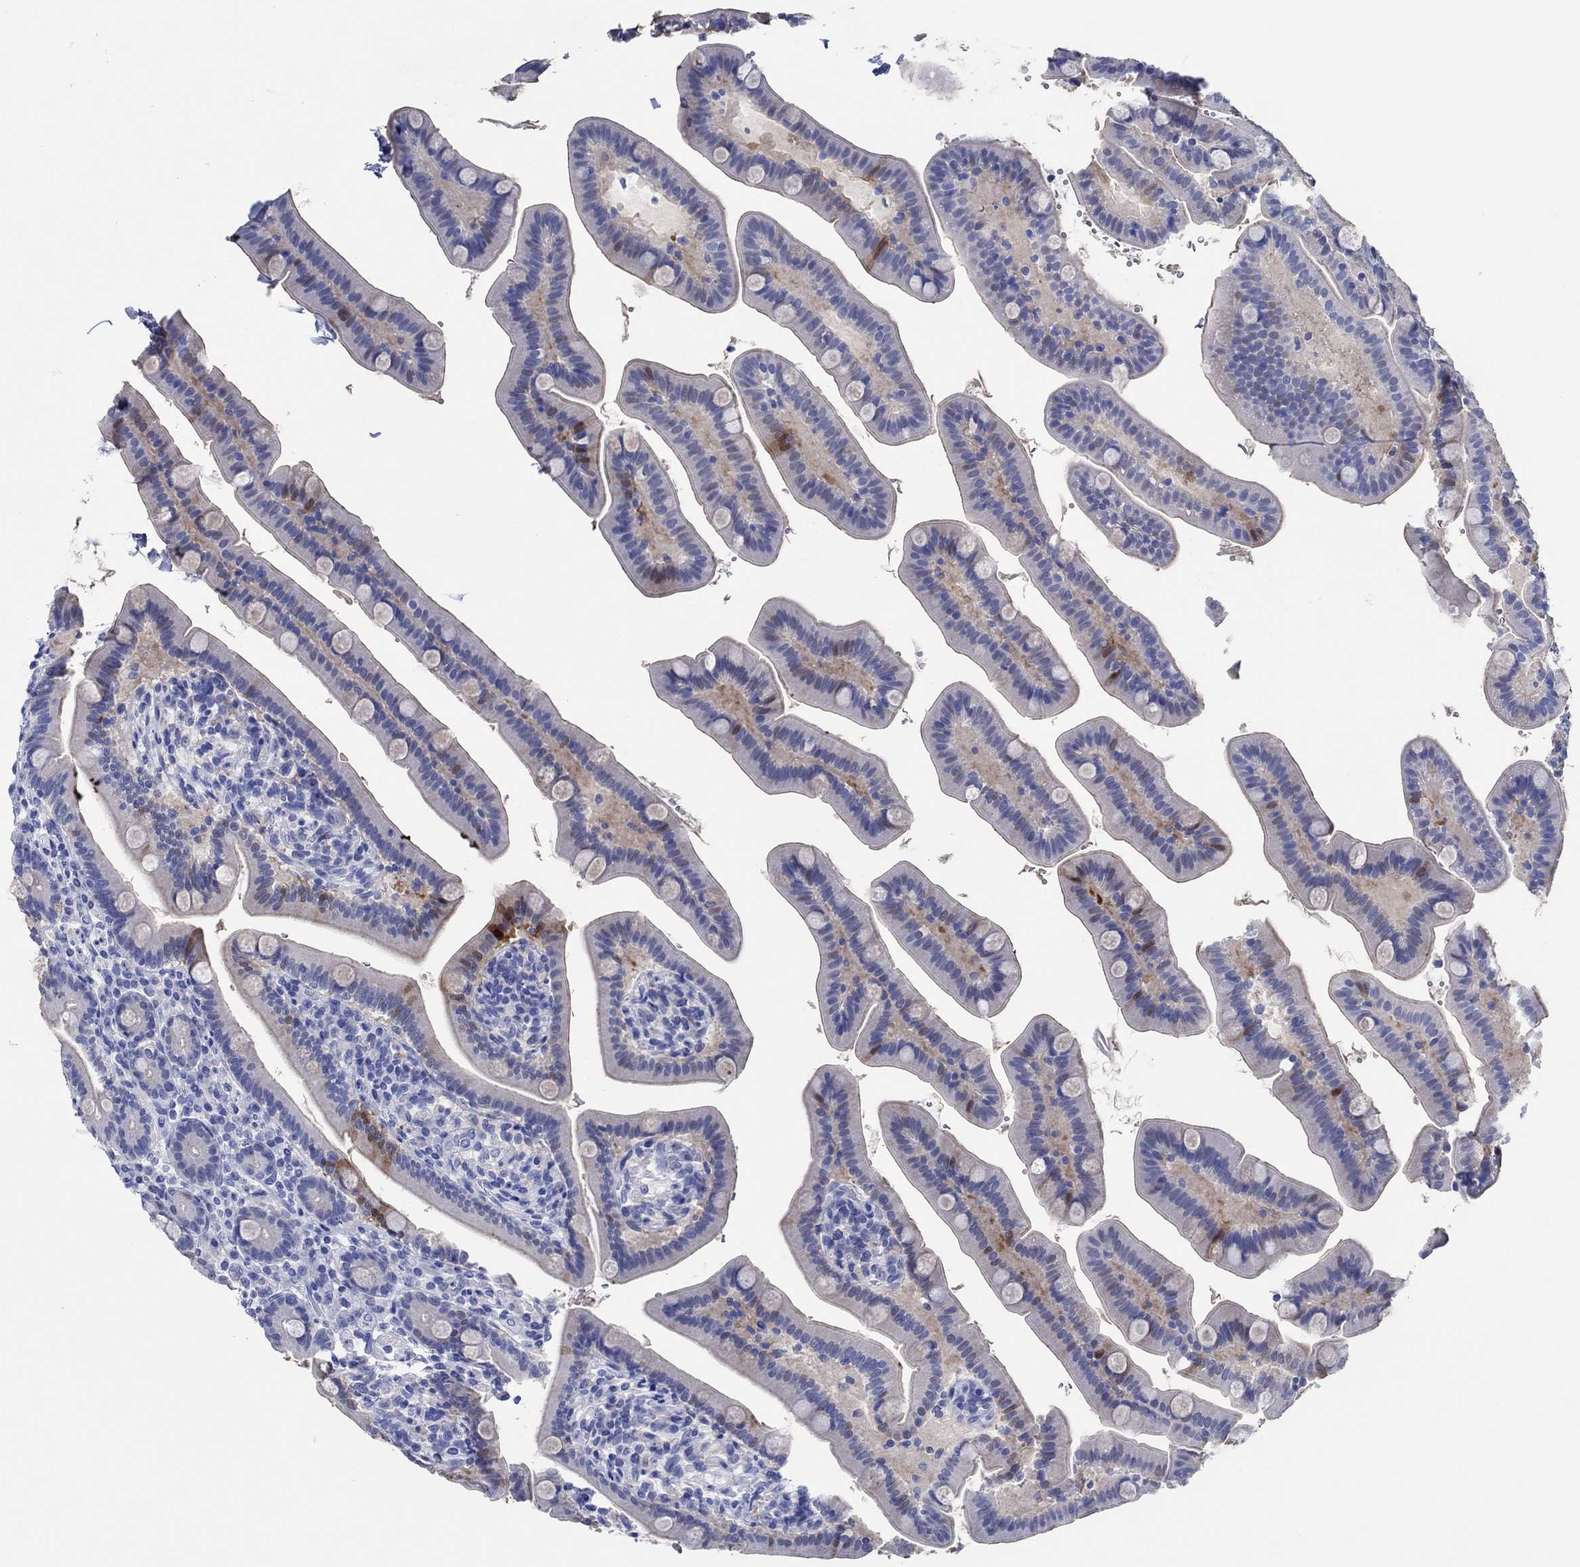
{"staining": {"intensity": "strong", "quantity": "<25%", "location": "cytoplasmic/membranous"}, "tissue": "small intestine", "cell_type": "Glandular cells", "image_type": "normal", "snomed": [{"axis": "morphology", "description": "Normal tissue, NOS"}, {"axis": "topography", "description": "Small intestine"}], "caption": "A brown stain highlights strong cytoplasmic/membranous positivity of a protein in glandular cells of normal human small intestine.", "gene": "CPNE6", "patient": {"sex": "male", "age": 66}}